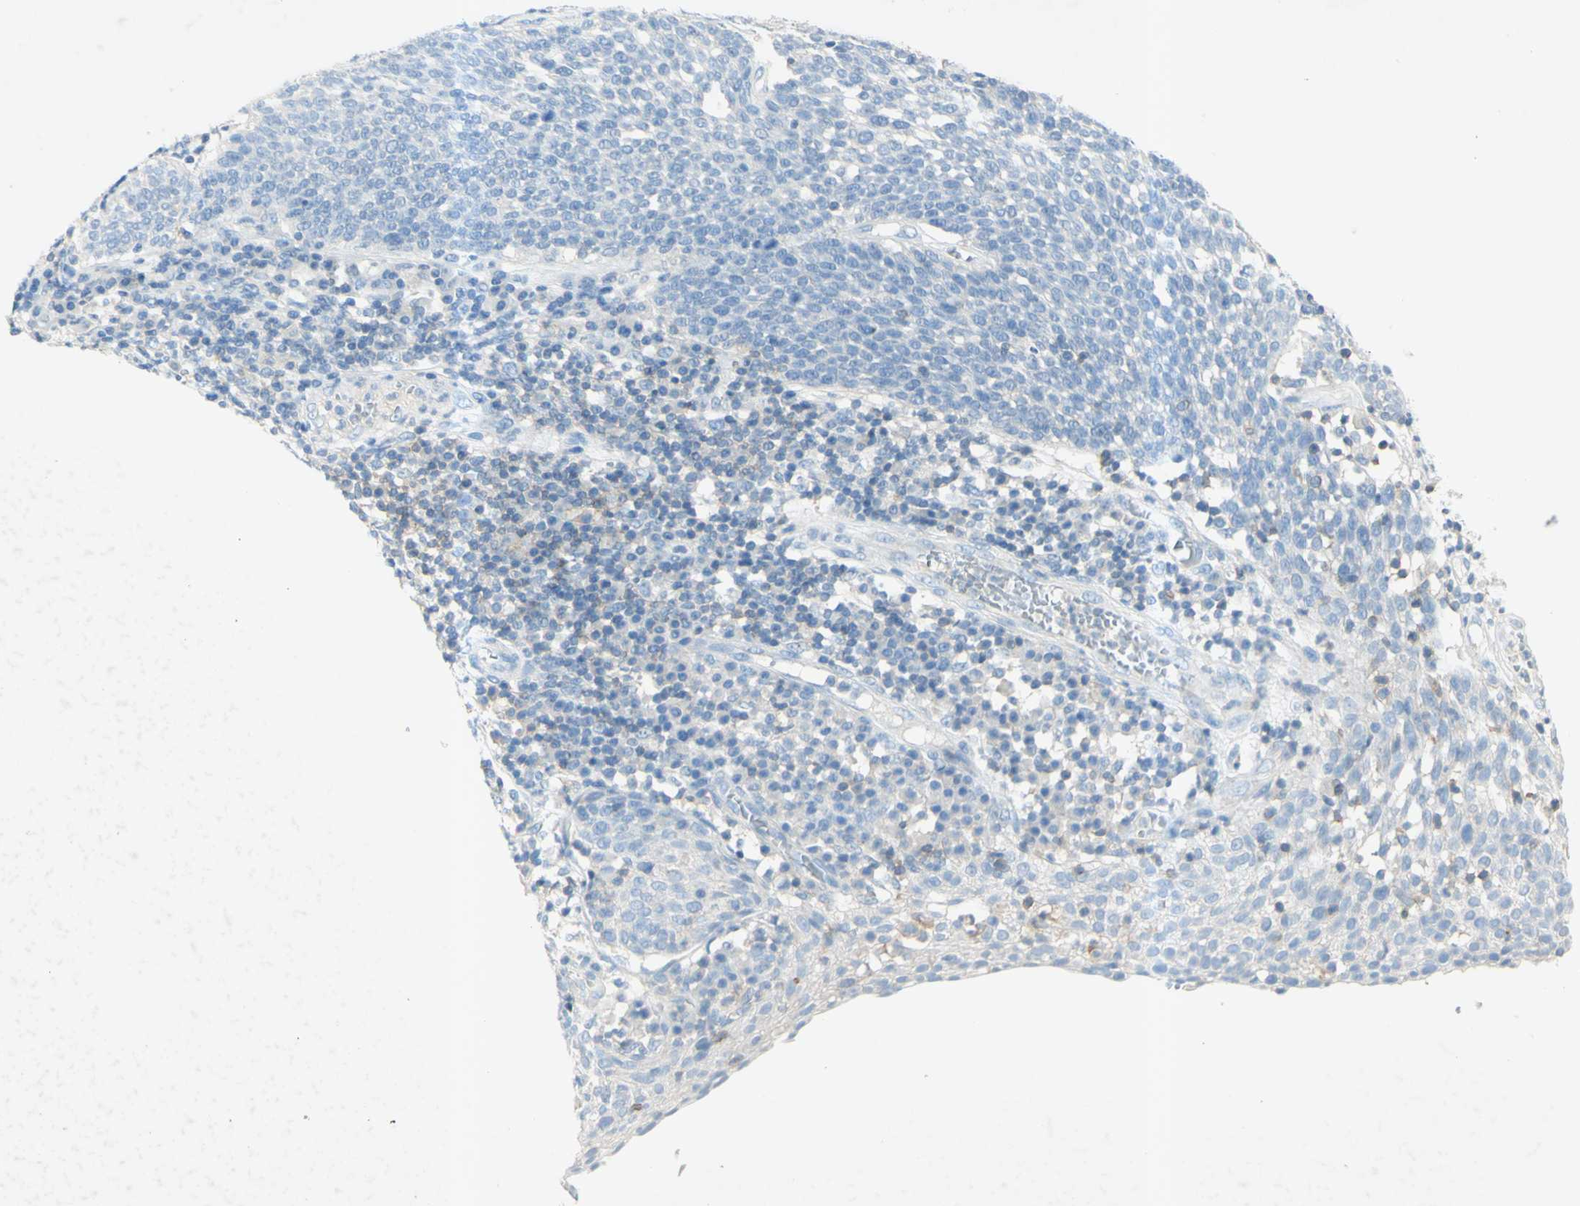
{"staining": {"intensity": "negative", "quantity": "none", "location": "none"}, "tissue": "cervical cancer", "cell_type": "Tumor cells", "image_type": "cancer", "snomed": [{"axis": "morphology", "description": "Squamous cell carcinoma, NOS"}, {"axis": "topography", "description": "Cervix"}], "caption": "A photomicrograph of cervical squamous cell carcinoma stained for a protein reveals no brown staining in tumor cells.", "gene": "GDF15", "patient": {"sex": "female", "age": 34}}